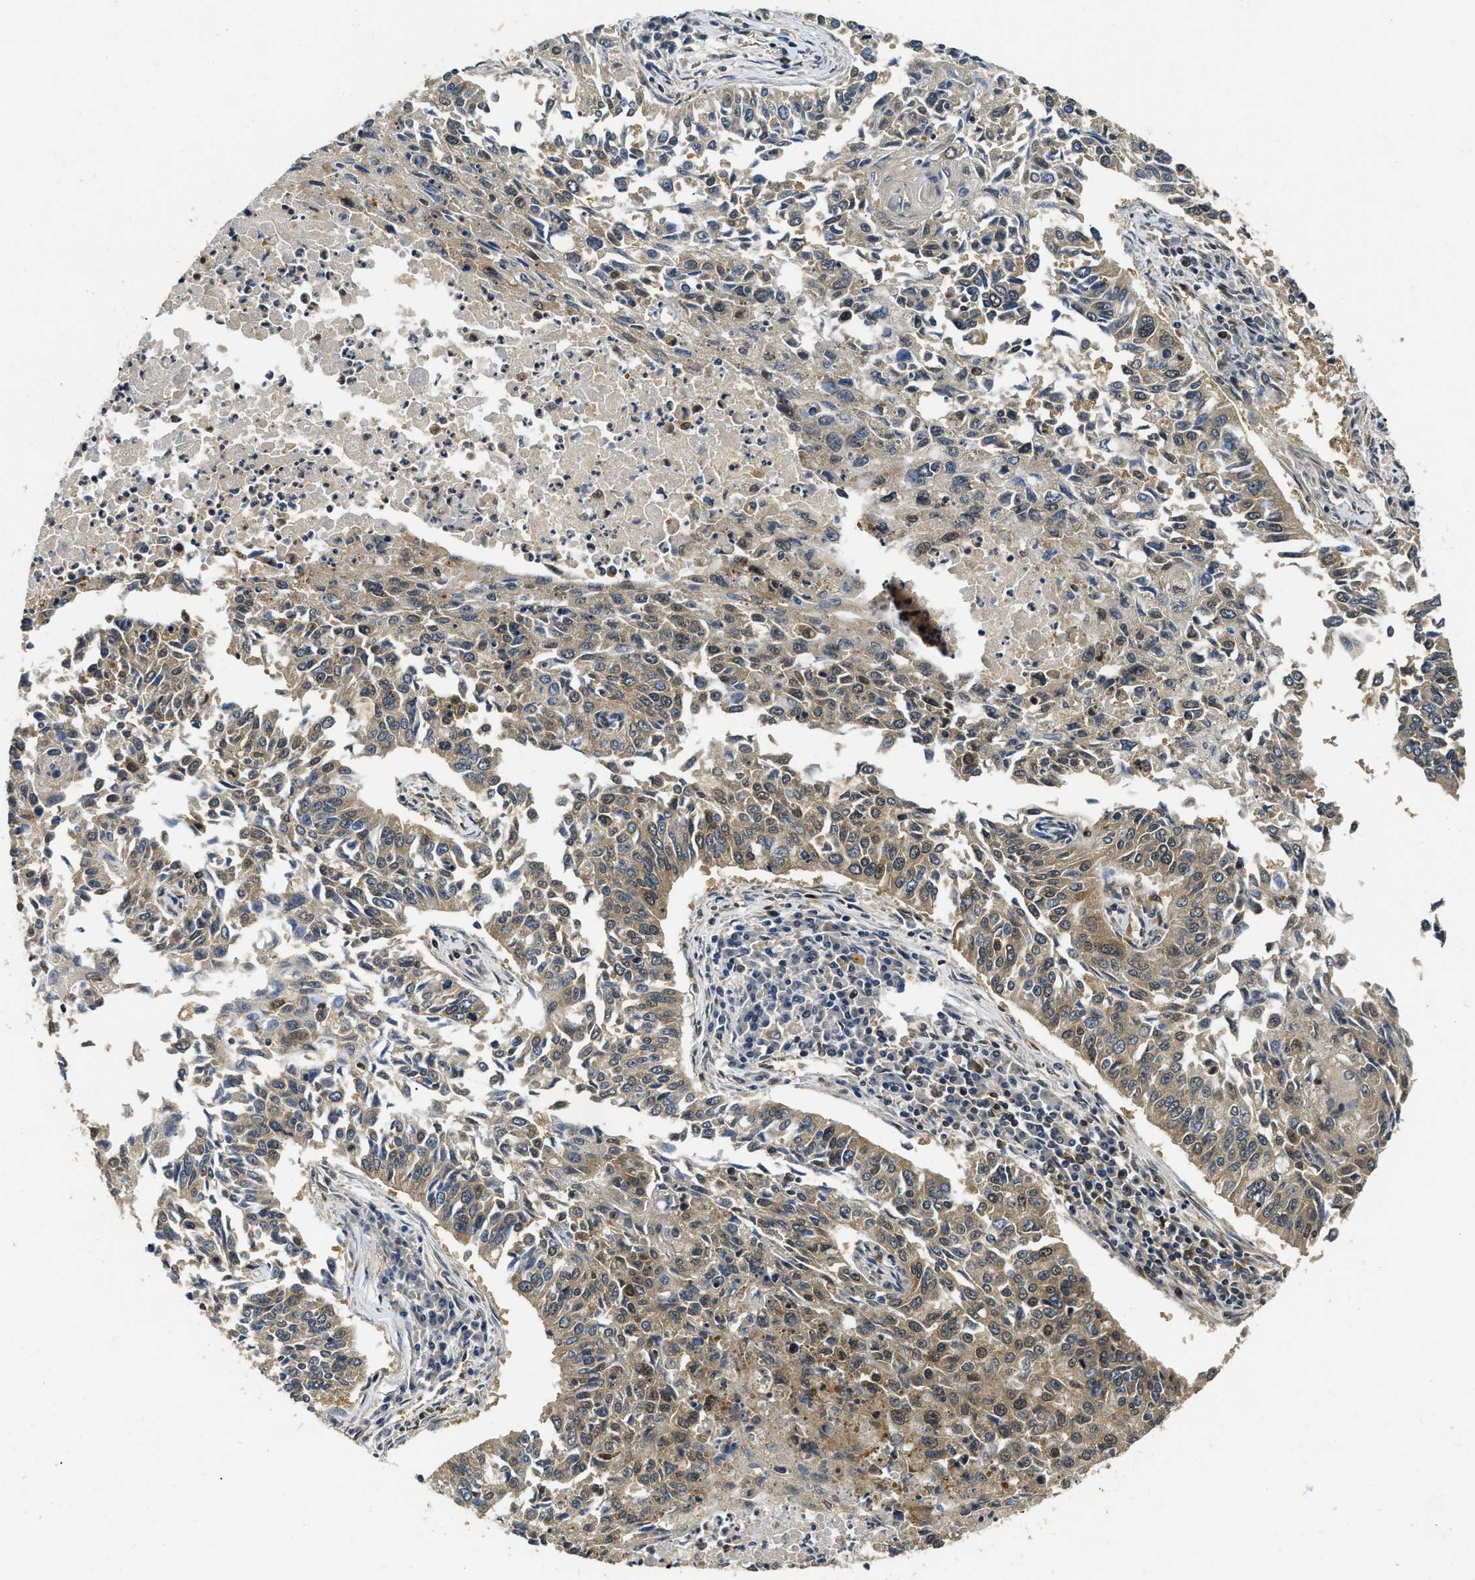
{"staining": {"intensity": "moderate", "quantity": "25%-75%", "location": "cytoplasmic/membranous"}, "tissue": "lung cancer", "cell_type": "Tumor cells", "image_type": "cancer", "snomed": [{"axis": "morphology", "description": "Normal tissue, NOS"}, {"axis": "morphology", "description": "Squamous cell carcinoma, NOS"}, {"axis": "topography", "description": "Cartilage tissue"}, {"axis": "topography", "description": "Bronchus"}, {"axis": "topography", "description": "Lung"}], "caption": "This image reveals lung cancer (squamous cell carcinoma) stained with immunohistochemistry to label a protein in brown. The cytoplasmic/membranous of tumor cells show moderate positivity for the protein. Nuclei are counter-stained blue.", "gene": "ADSL", "patient": {"sex": "female", "age": 49}}